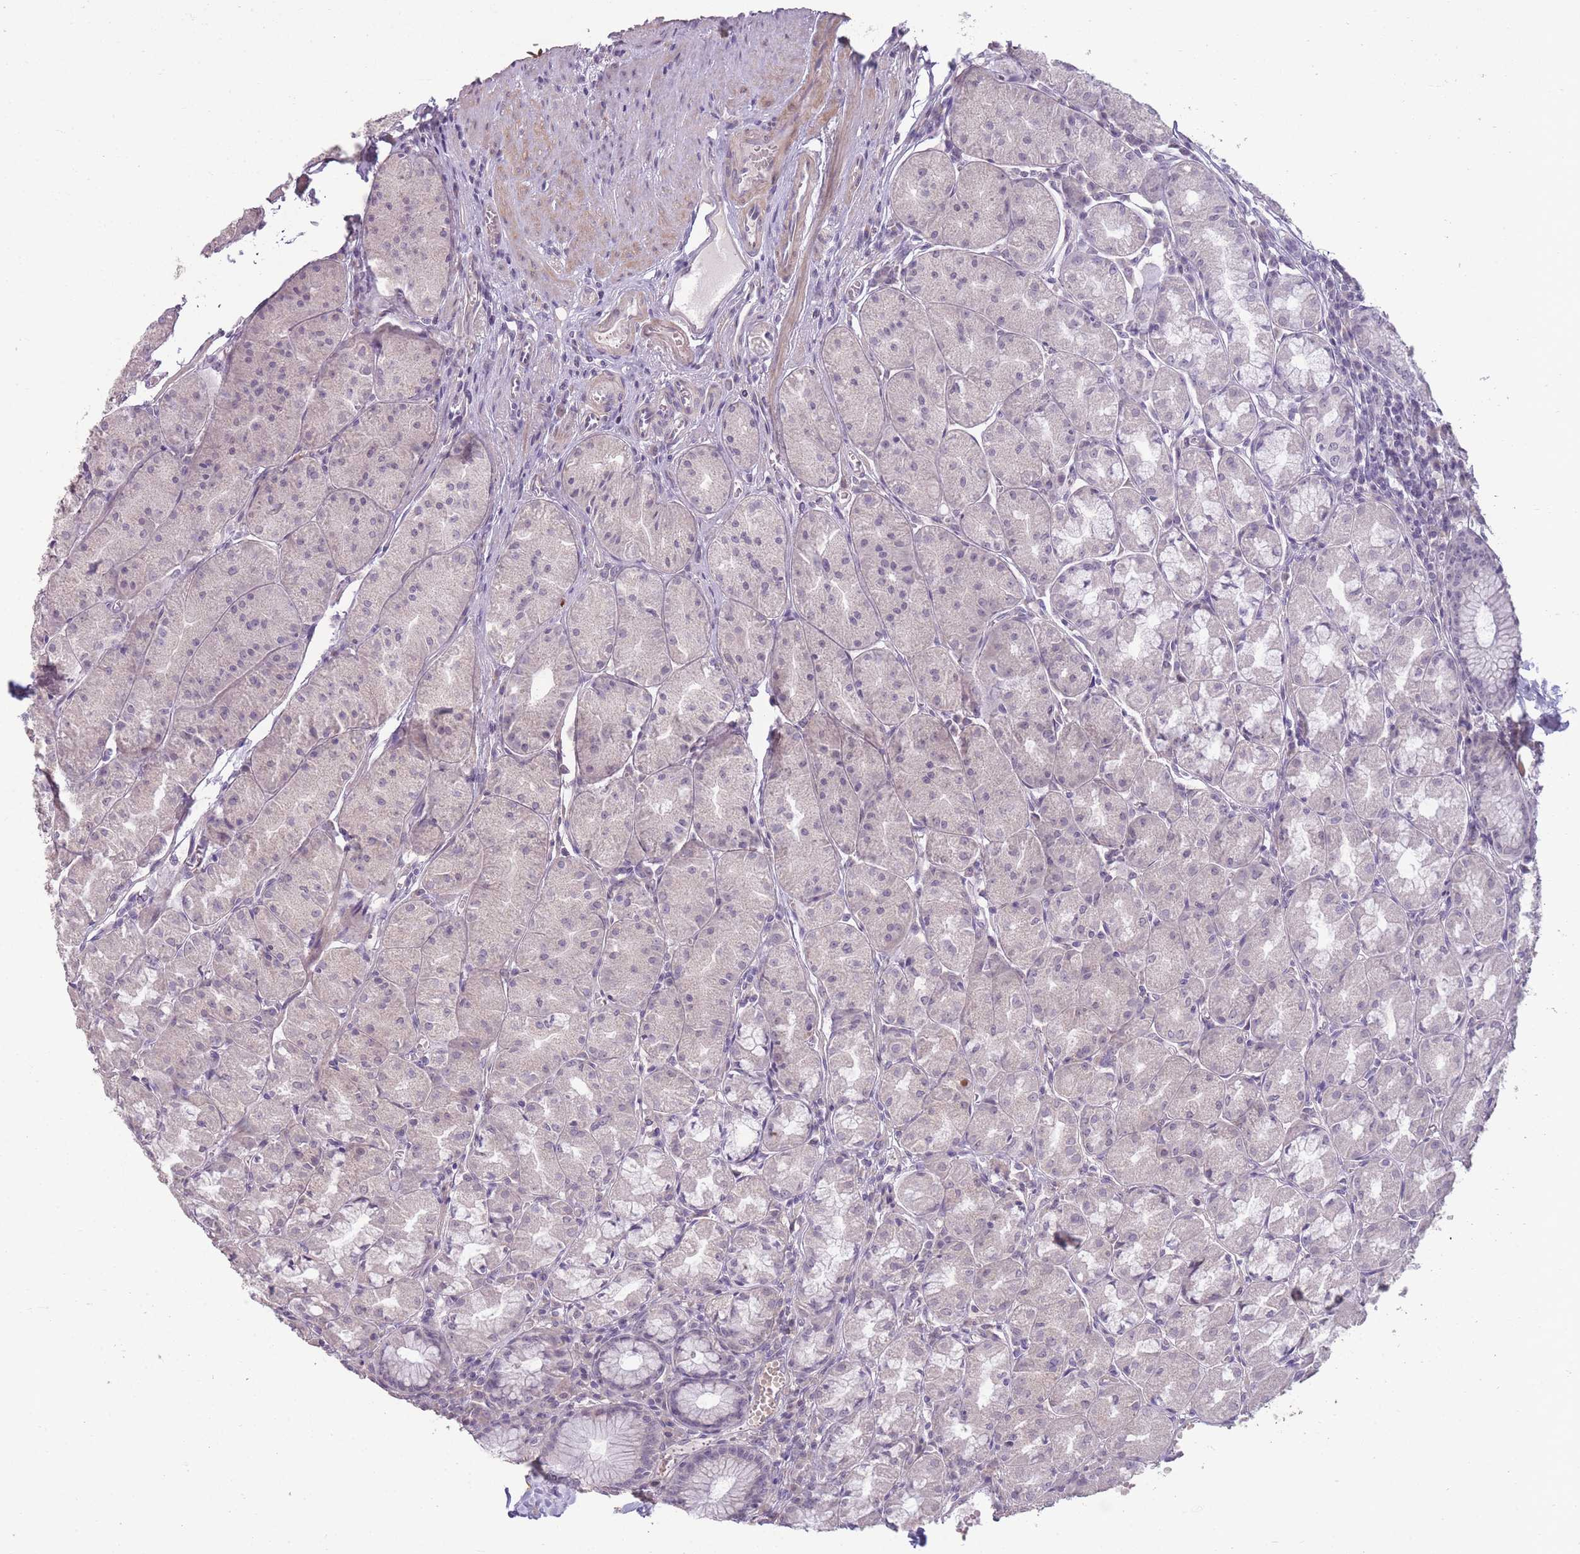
{"staining": {"intensity": "weak", "quantity": "<25%", "location": "nuclear"}, "tissue": "stomach", "cell_type": "Glandular cells", "image_type": "normal", "snomed": [{"axis": "morphology", "description": "Normal tissue, NOS"}, {"axis": "topography", "description": "Stomach"}], "caption": "Unremarkable stomach was stained to show a protein in brown. There is no significant positivity in glandular cells. The staining was performed using DAB (3,3'-diaminobenzidine) to visualize the protein expression in brown, while the nuclei were stained in blue with hematoxylin (Magnification: 20x).", "gene": "ZBTB24", "patient": {"sex": "male", "age": 55}}